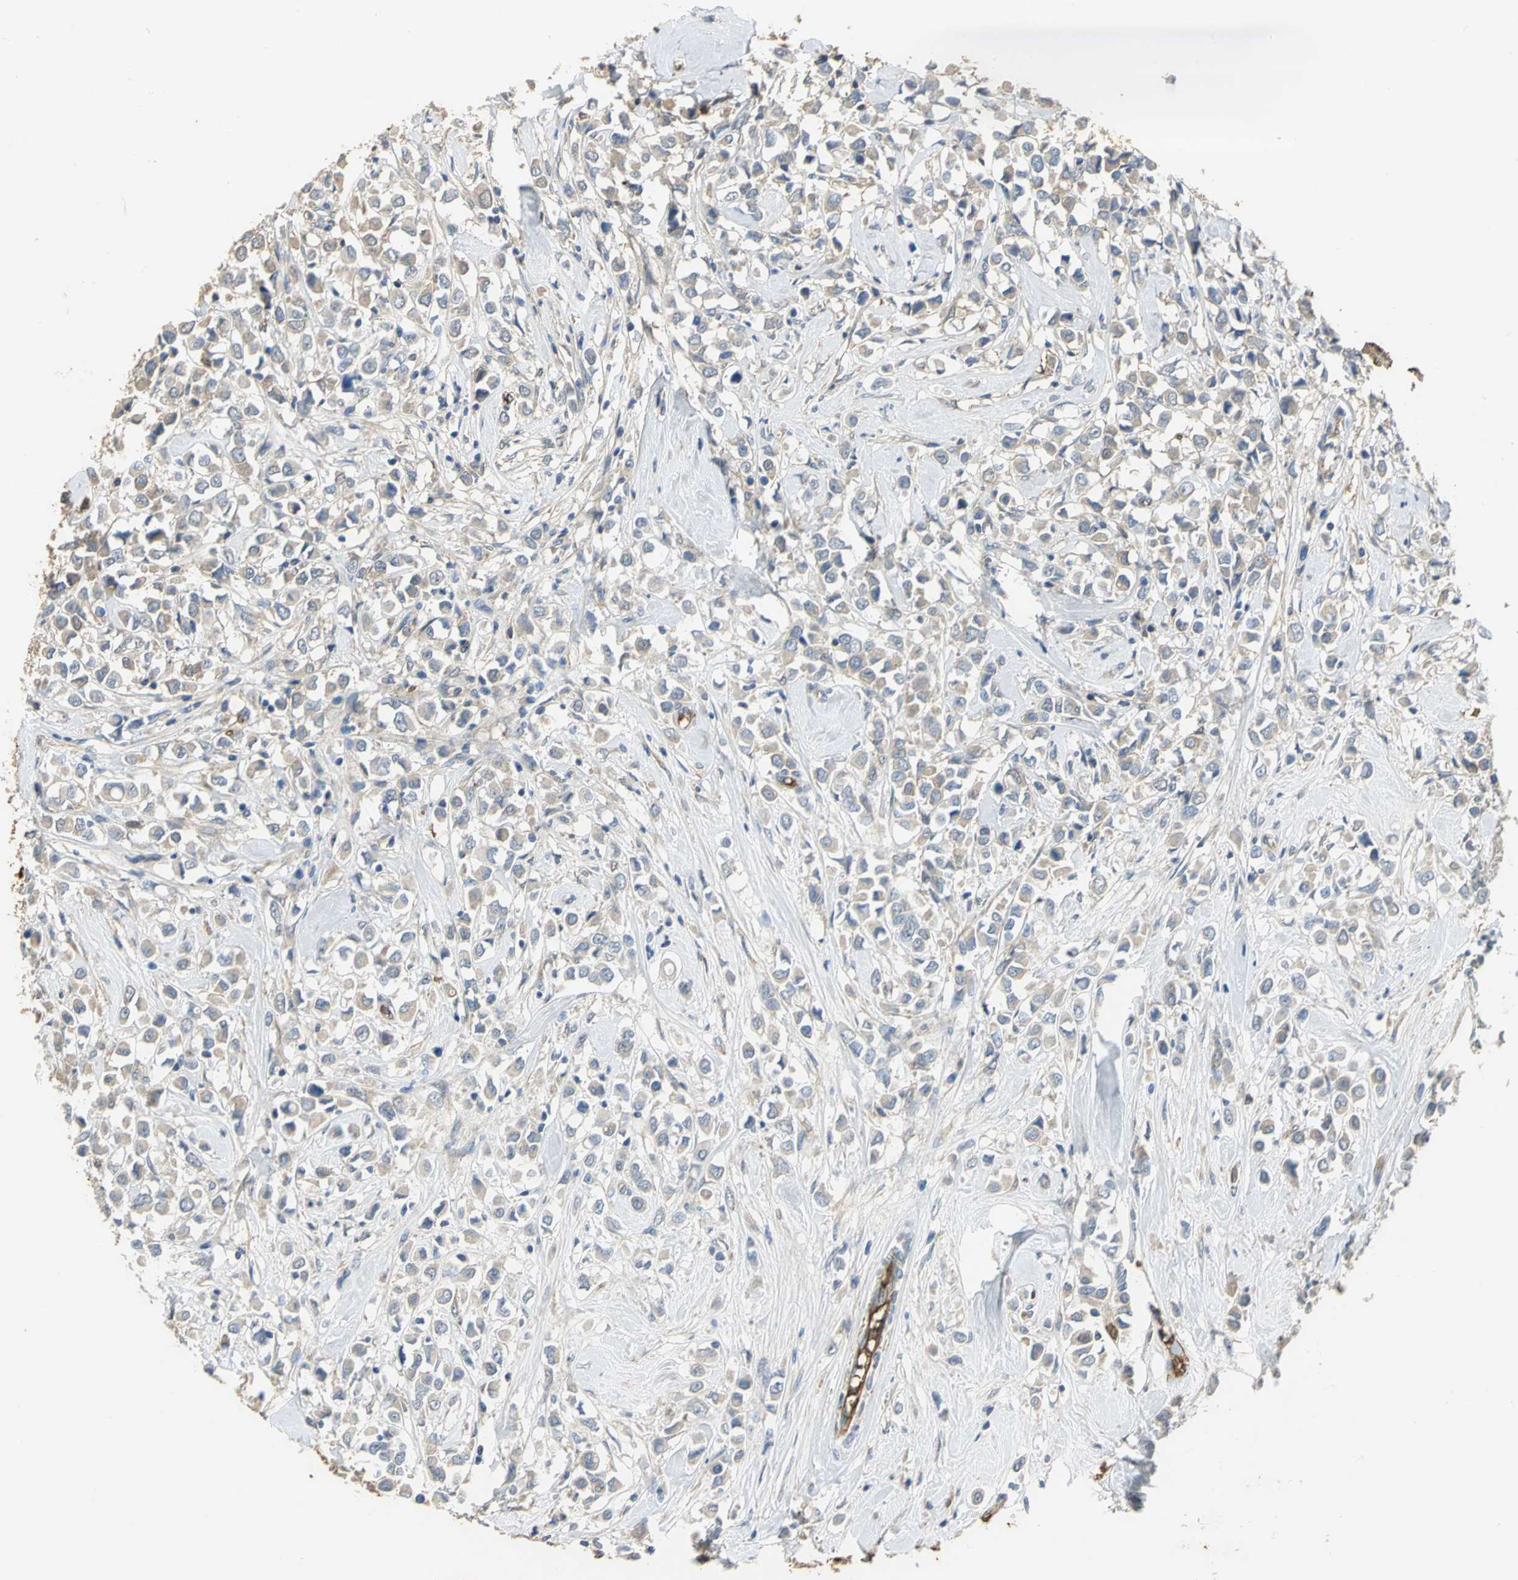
{"staining": {"intensity": "moderate", "quantity": ">75%", "location": "cytoplasmic/membranous"}, "tissue": "breast cancer", "cell_type": "Tumor cells", "image_type": "cancer", "snomed": [{"axis": "morphology", "description": "Duct carcinoma"}, {"axis": "topography", "description": "Breast"}], "caption": "Protein expression analysis of breast cancer (intraductal carcinoma) reveals moderate cytoplasmic/membranous staining in approximately >75% of tumor cells.", "gene": "TREM1", "patient": {"sex": "female", "age": 61}}